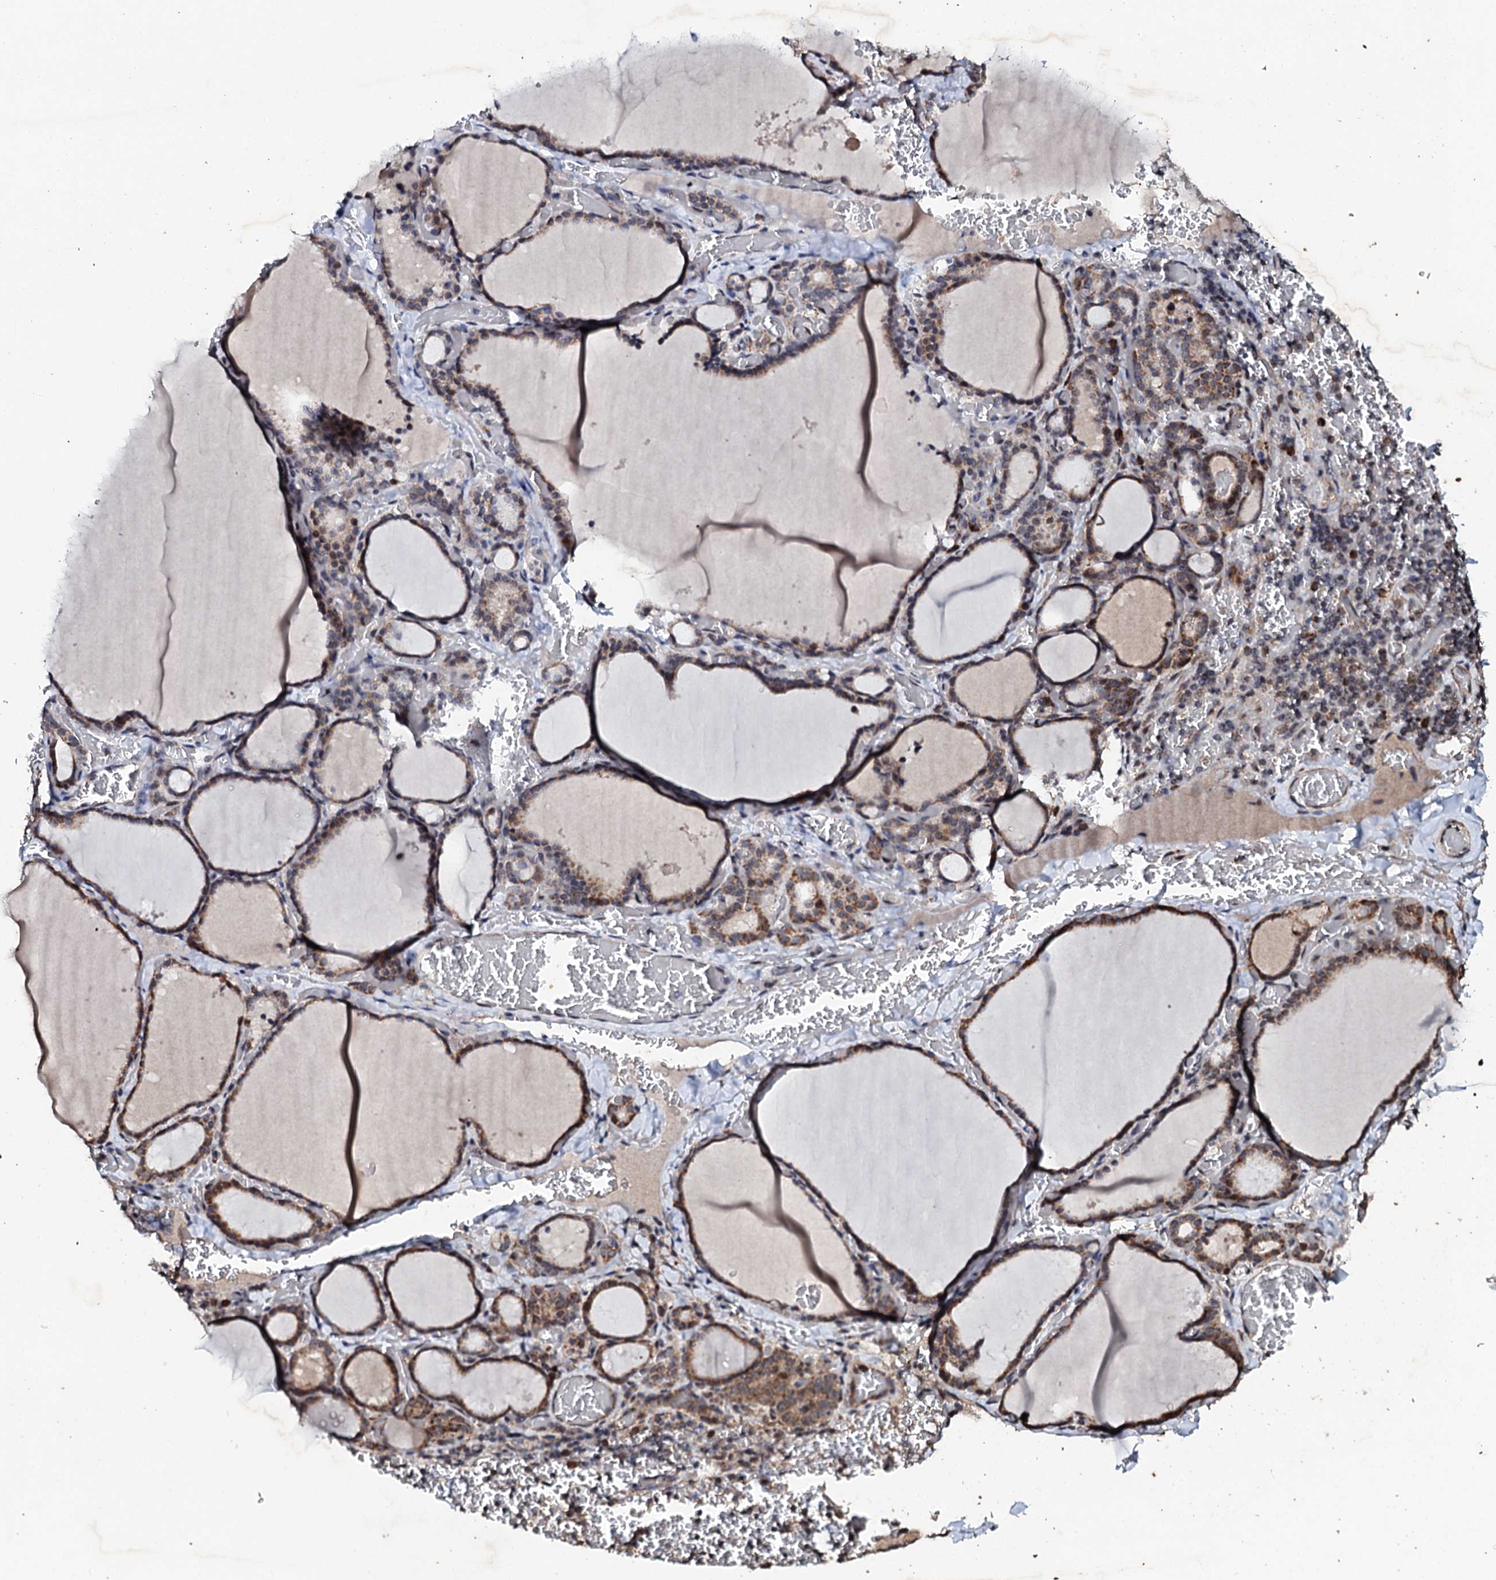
{"staining": {"intensity": "moderate", "quantity": ">75%", "location": "cytoplasmic/membranous"}, "tissue": "thyroid gland", "cell_type": "Glandular cells", "image_type": "normal", "snomed": [{"axis": "morphology", "description": "Normal tissue, NOS"}, {"axis": "topography", "description": "Thyroid gland"}], "caption": "This image reveals immunohistochemistry (IHC) staining of benign thyroid gland, with medium moderate cytoplasmic/membranous positivity in approximately >75% of glandular cells.", "gene": "FAM111A", "patient": {"sex": "female", "age": 39}}